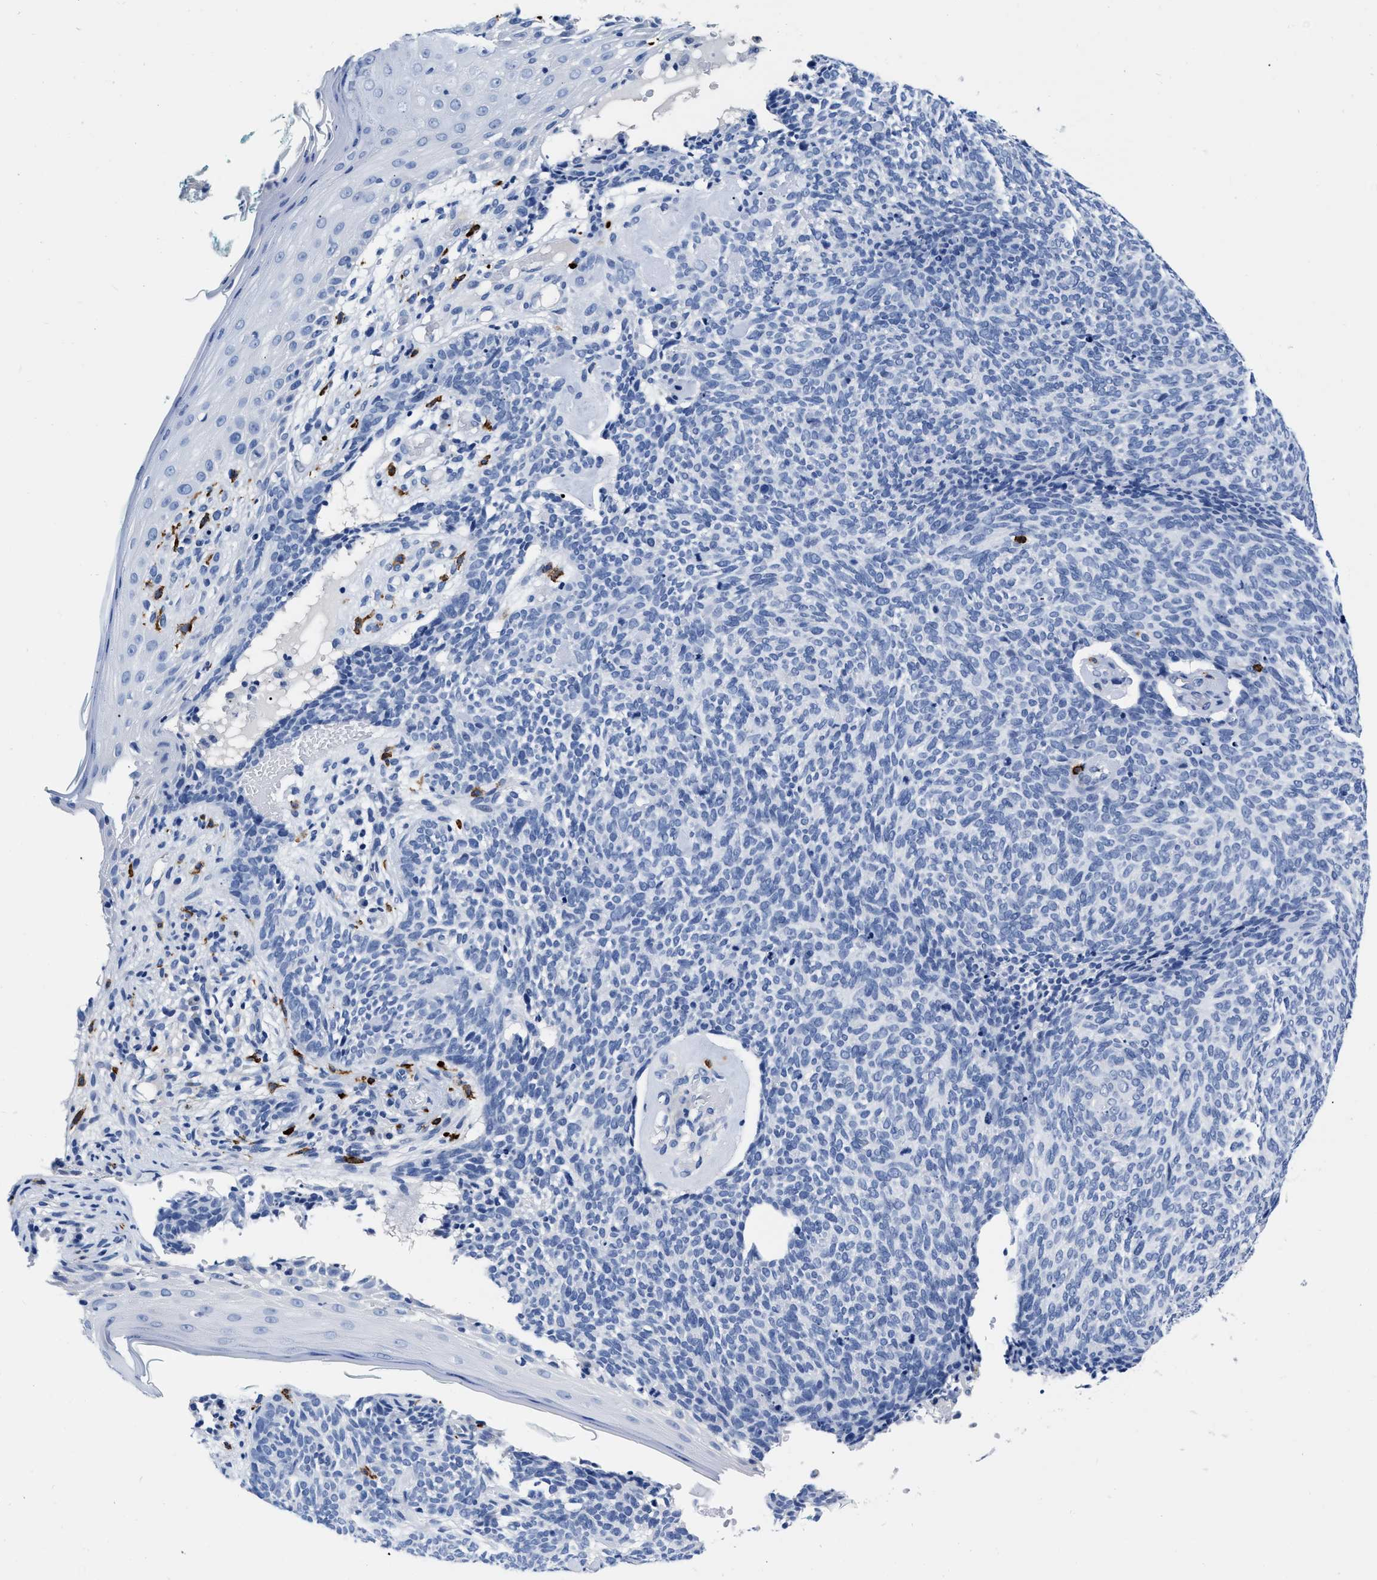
{"staining": {"intensity": "negative", "quantity": "none", "location": "none"}, "tissue": "skin cancer", "cell_type": "Tumor cells", "image_type": "cancer", "snomed": [{"axis": "morphology", "description": "Basal cell carcinoma"}, {"axis": "topography", "description": "Skin"}], "caption": "Tumor cells are negative for protein expression in human basal cell carcinoma (skin).", "gene": "CER1", "patient": {"sex": "female", "age": 84}}